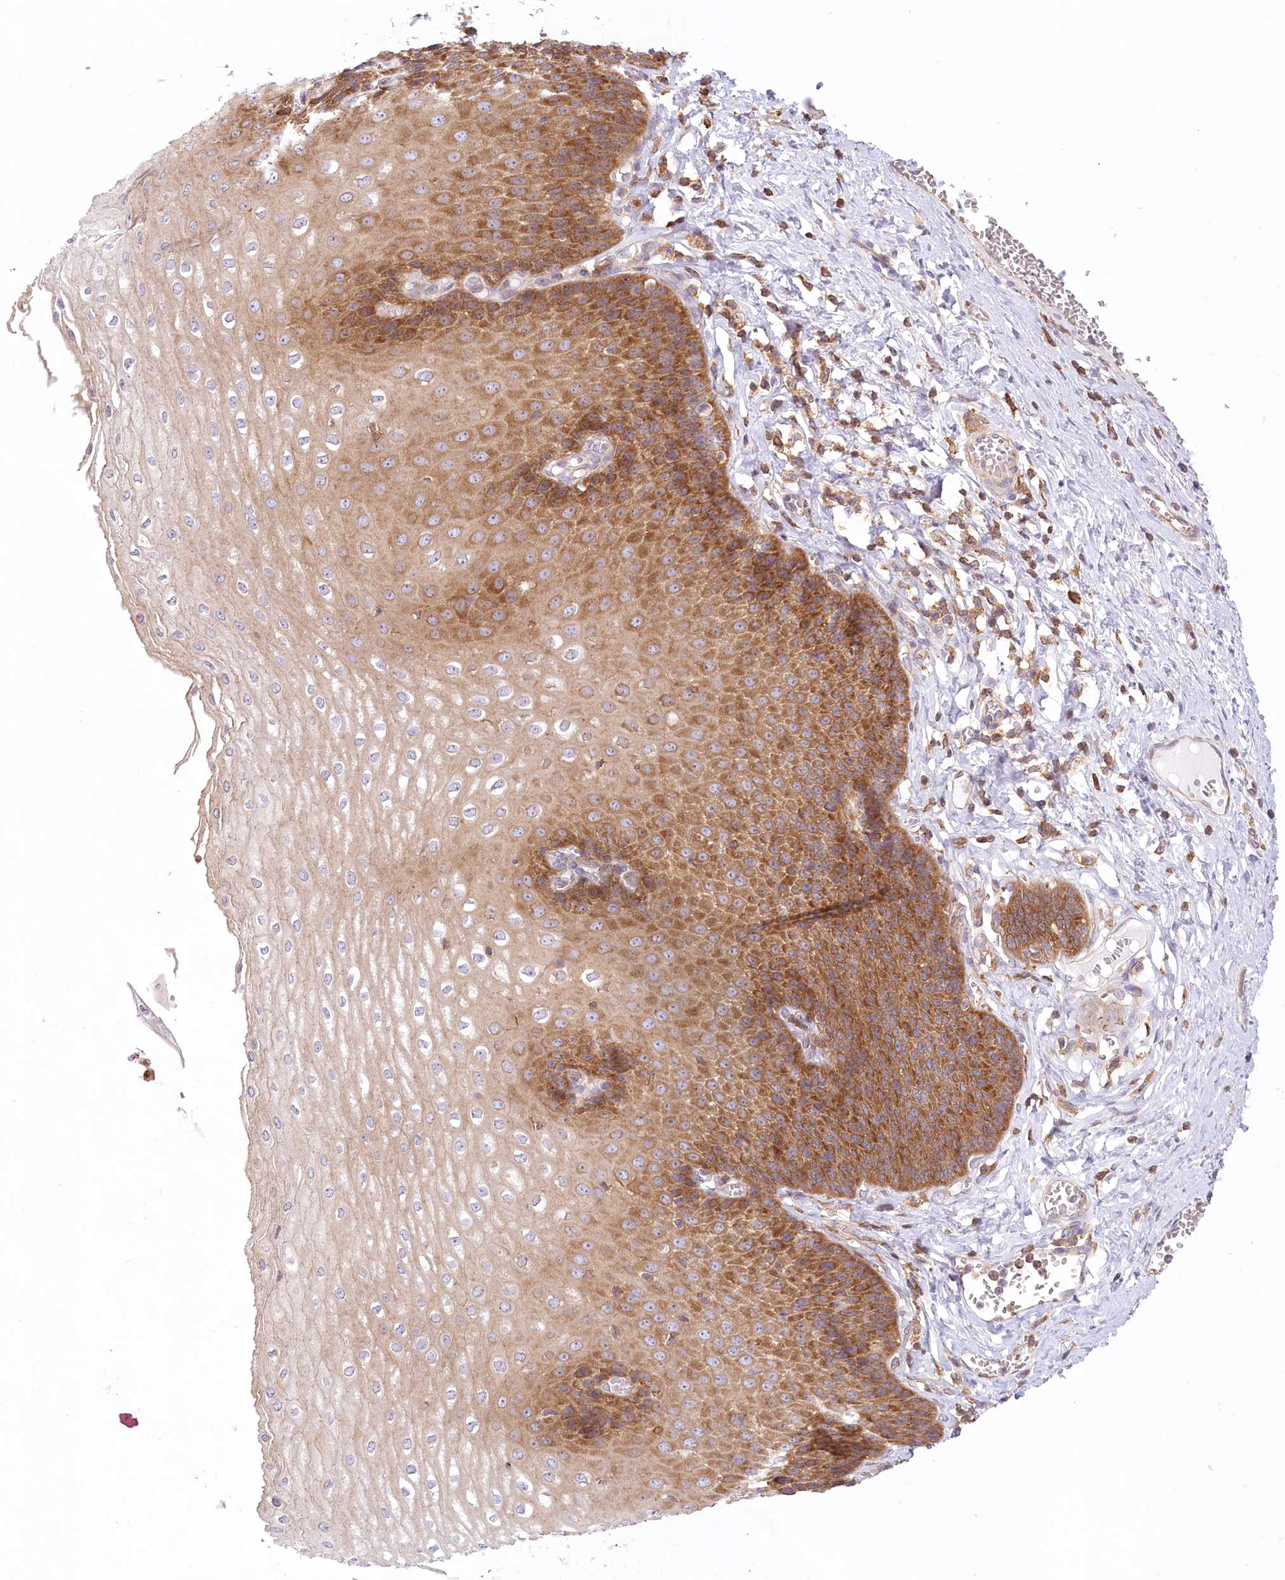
{"staining": {"intensity": "strong", "quantity": ">75%", "location": "cytoplasmic/membranous"}, "tissue": "esophagus", "cell_type": "Squamous epithelial cells", "image_type": "normal", "snomed": [{"axis": "morphology", "description": "Normal tissue, NOS"}, {"axis": "topography", "description": "Esophagus"}], "caption": "Squamous epithelial cells exhibit high levels of strong cytoplasmic/membranous expression in about >75% of cells in benign human esophagus.", "gene": "UMPS", "patient": {"sex": "male", "age": 60}}